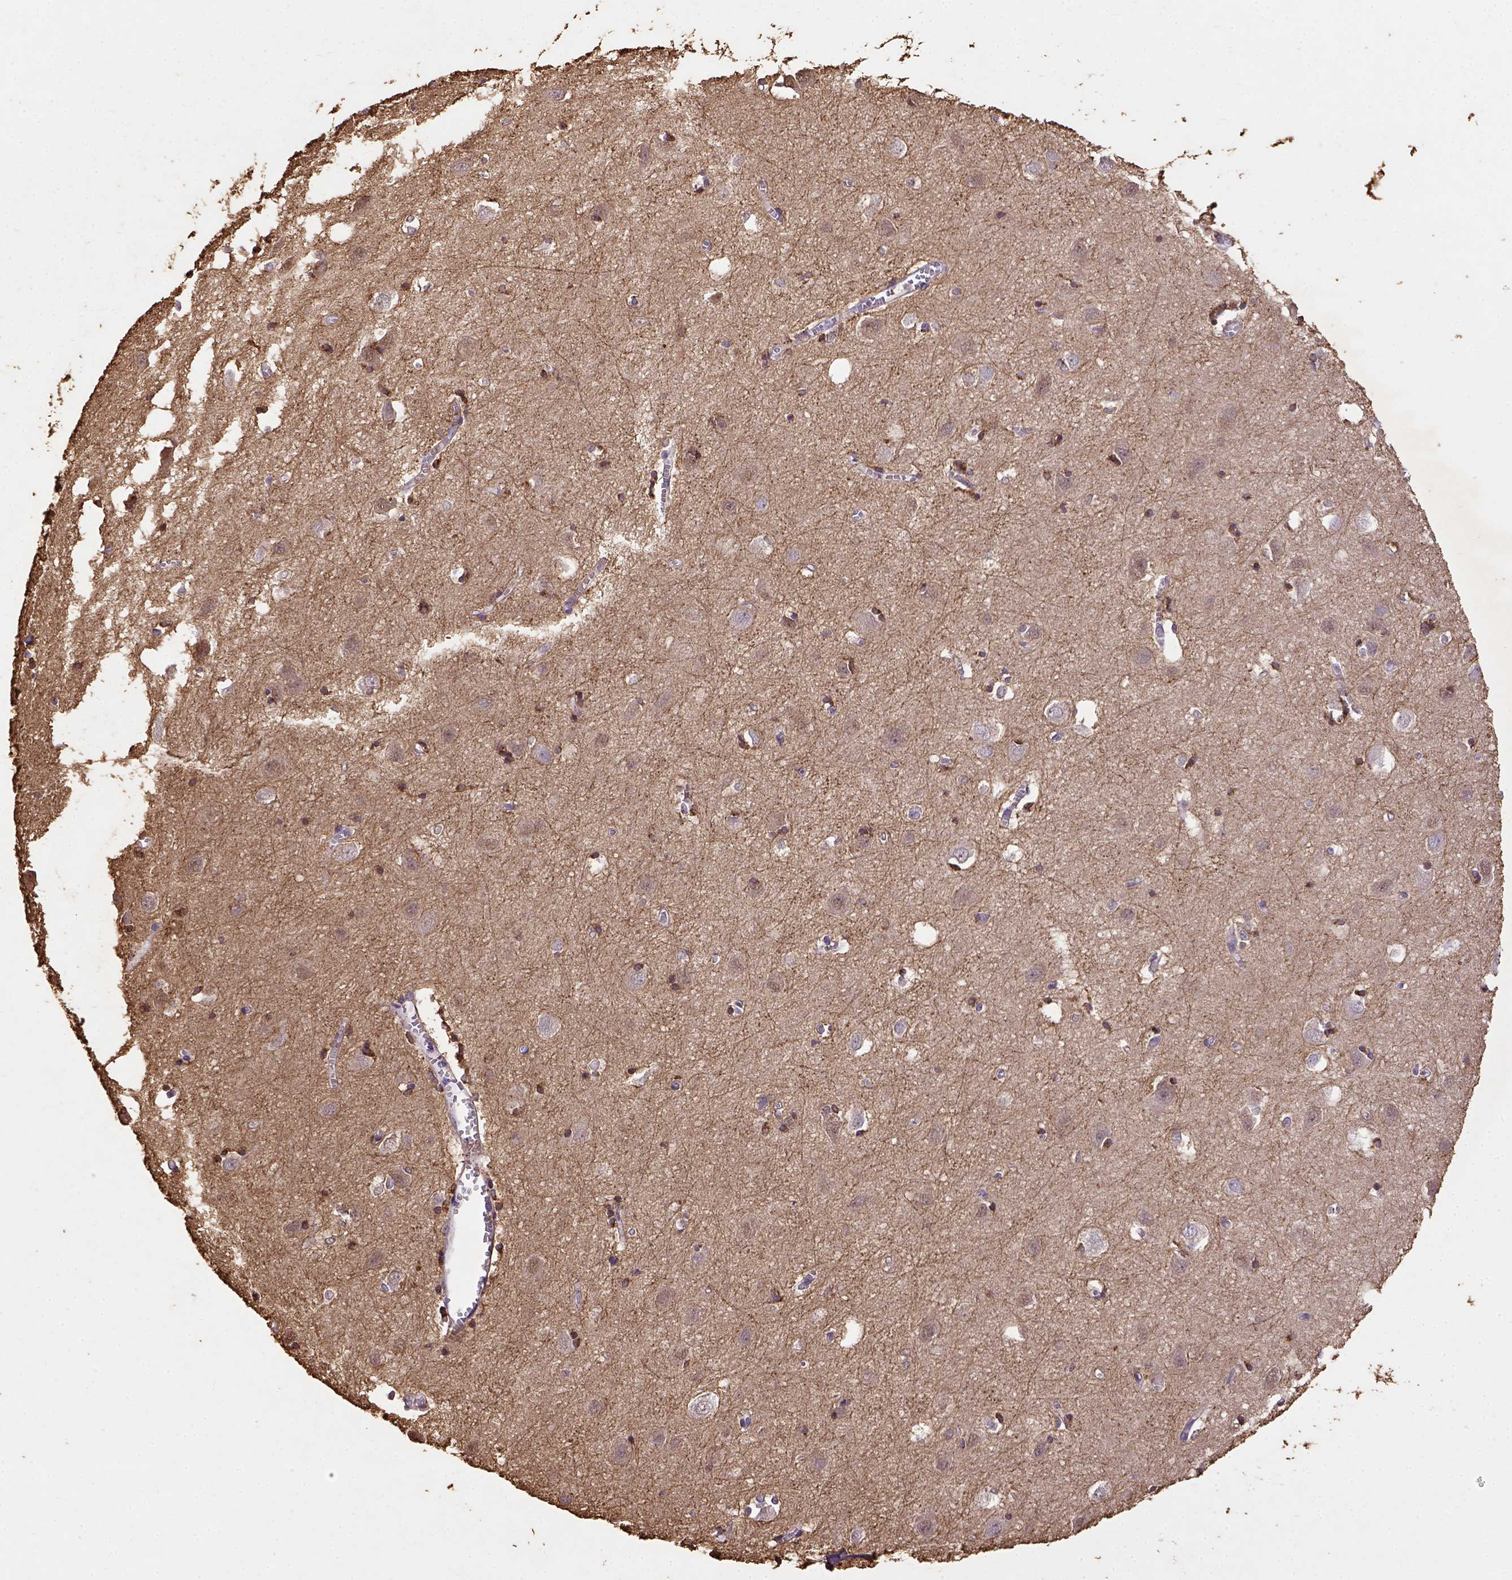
{"staining": {"intensity": "negative", "quantity": "none", "location": "none"}, "tissue": "cerebral cortex", "cell_type": "Endothelial cells", "image_type": "normal", "snomed": [{"axis": "morphology", "description": "Normal tissue, NOS"}, {"axis": "topography", "description": "Cerebral cortex"}], "caption": "Protein analysis of normal cerebral cortex demonstrates no significant staining in endothelial cells.", "gene": "B3GAT1", "patient": {"sex": "male", "age": 70}}